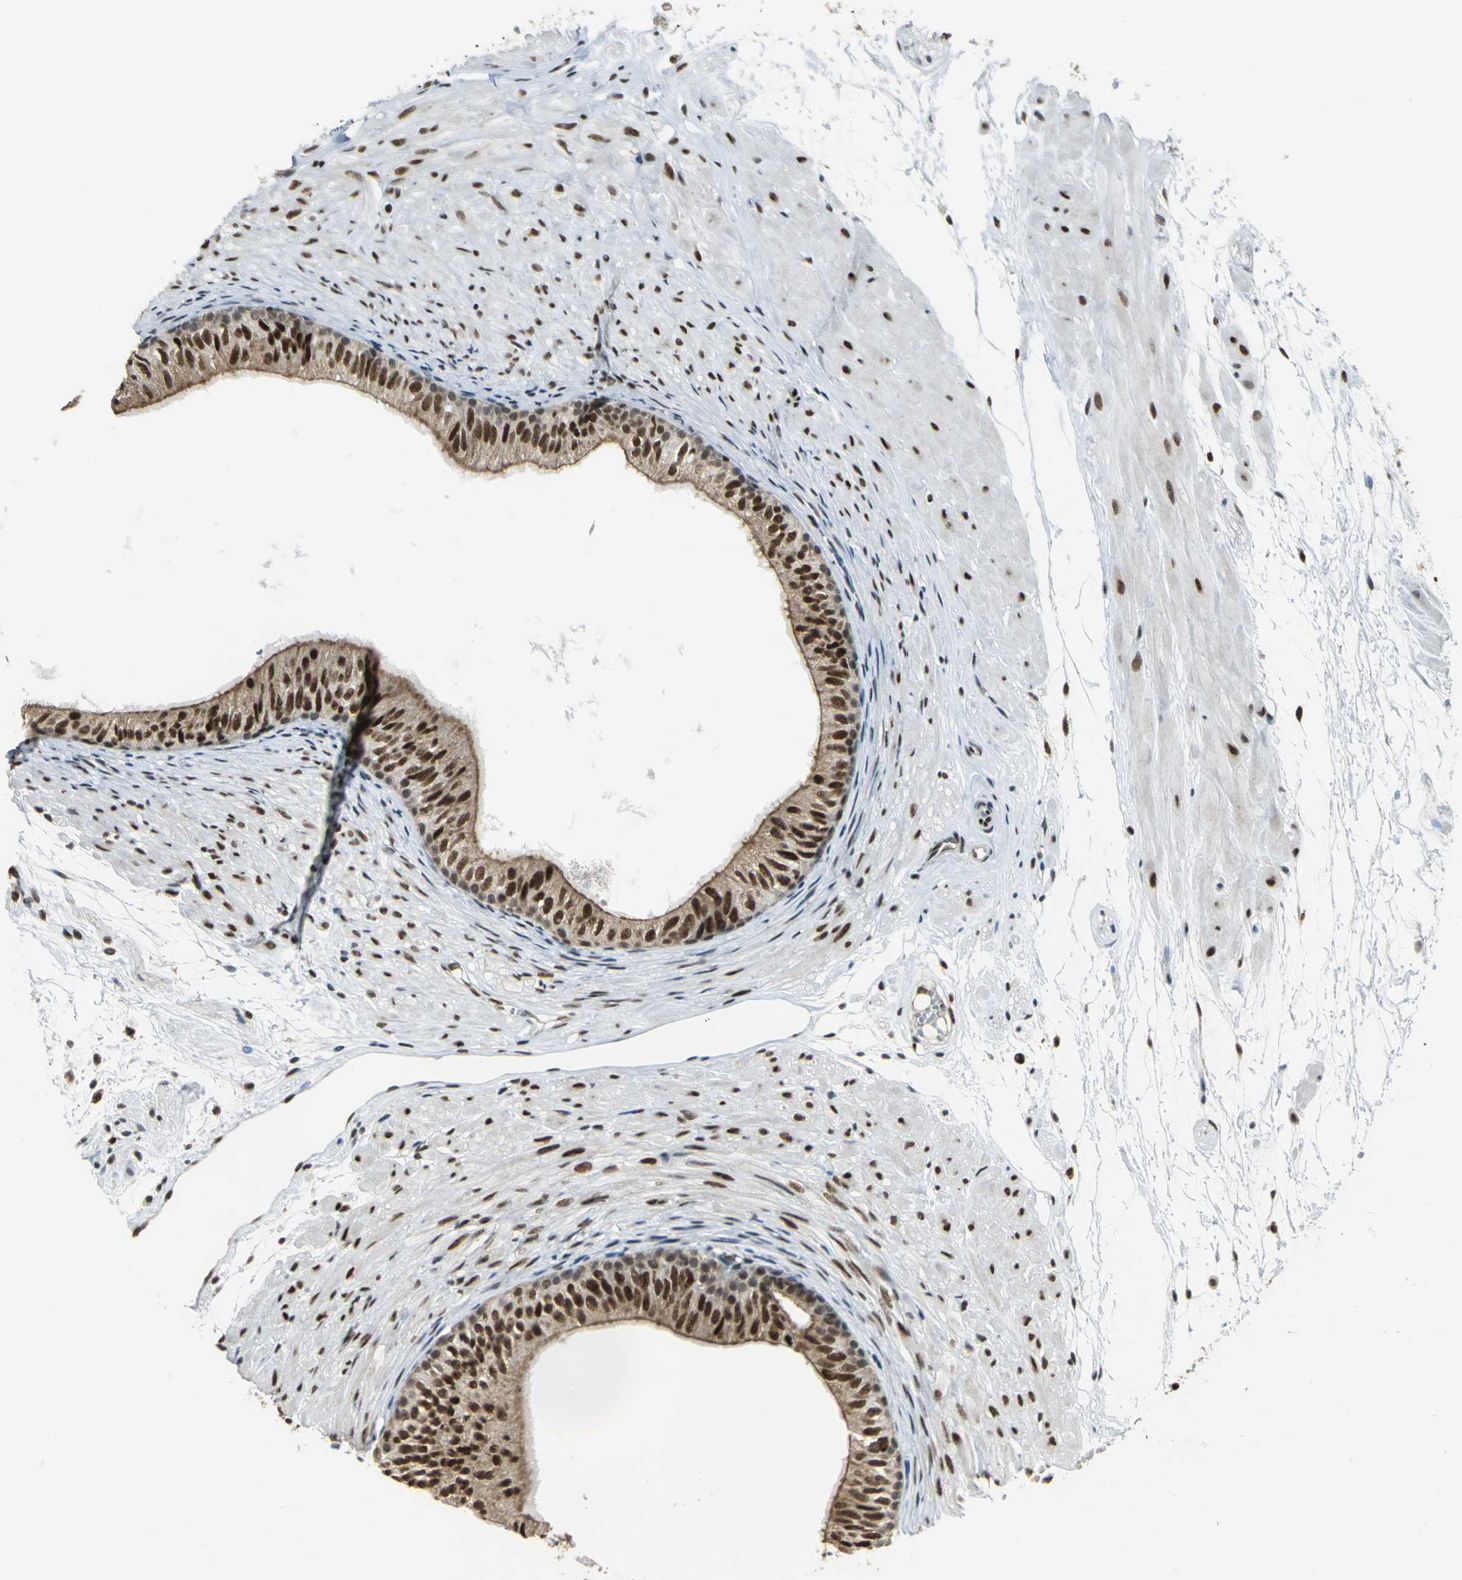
{"staining": {"intensity": "moderate", "quantity": "25%-75%", "location": "cytoplasmic/membranous,nuclear"}, "tissue": "epididymis", "cell_type": "Glandular cells", "image_type": "normal", "snomed": [{"axis": "morphology", "description": "Normal tissue, NOS"}, {"axis": "morphology", "description": "Atrophy, NOS"}, {"axis": "topography", "description": "Testis"}, {"axis": "topography", "description": "Epididymis"}], "caption": "High-magnification brightfield microscopy of benign epididymis stained with DAB (3,3'-diaminobenzidine) (brown) and counterstained with hematoxylin (blue). glandular cells exhibit moderate cytoplasmic/membranous,nuclear staining is present in about25%-75% of cells.", "gene": "DDX5", "patient": {"sex": "male", "age": 18}}